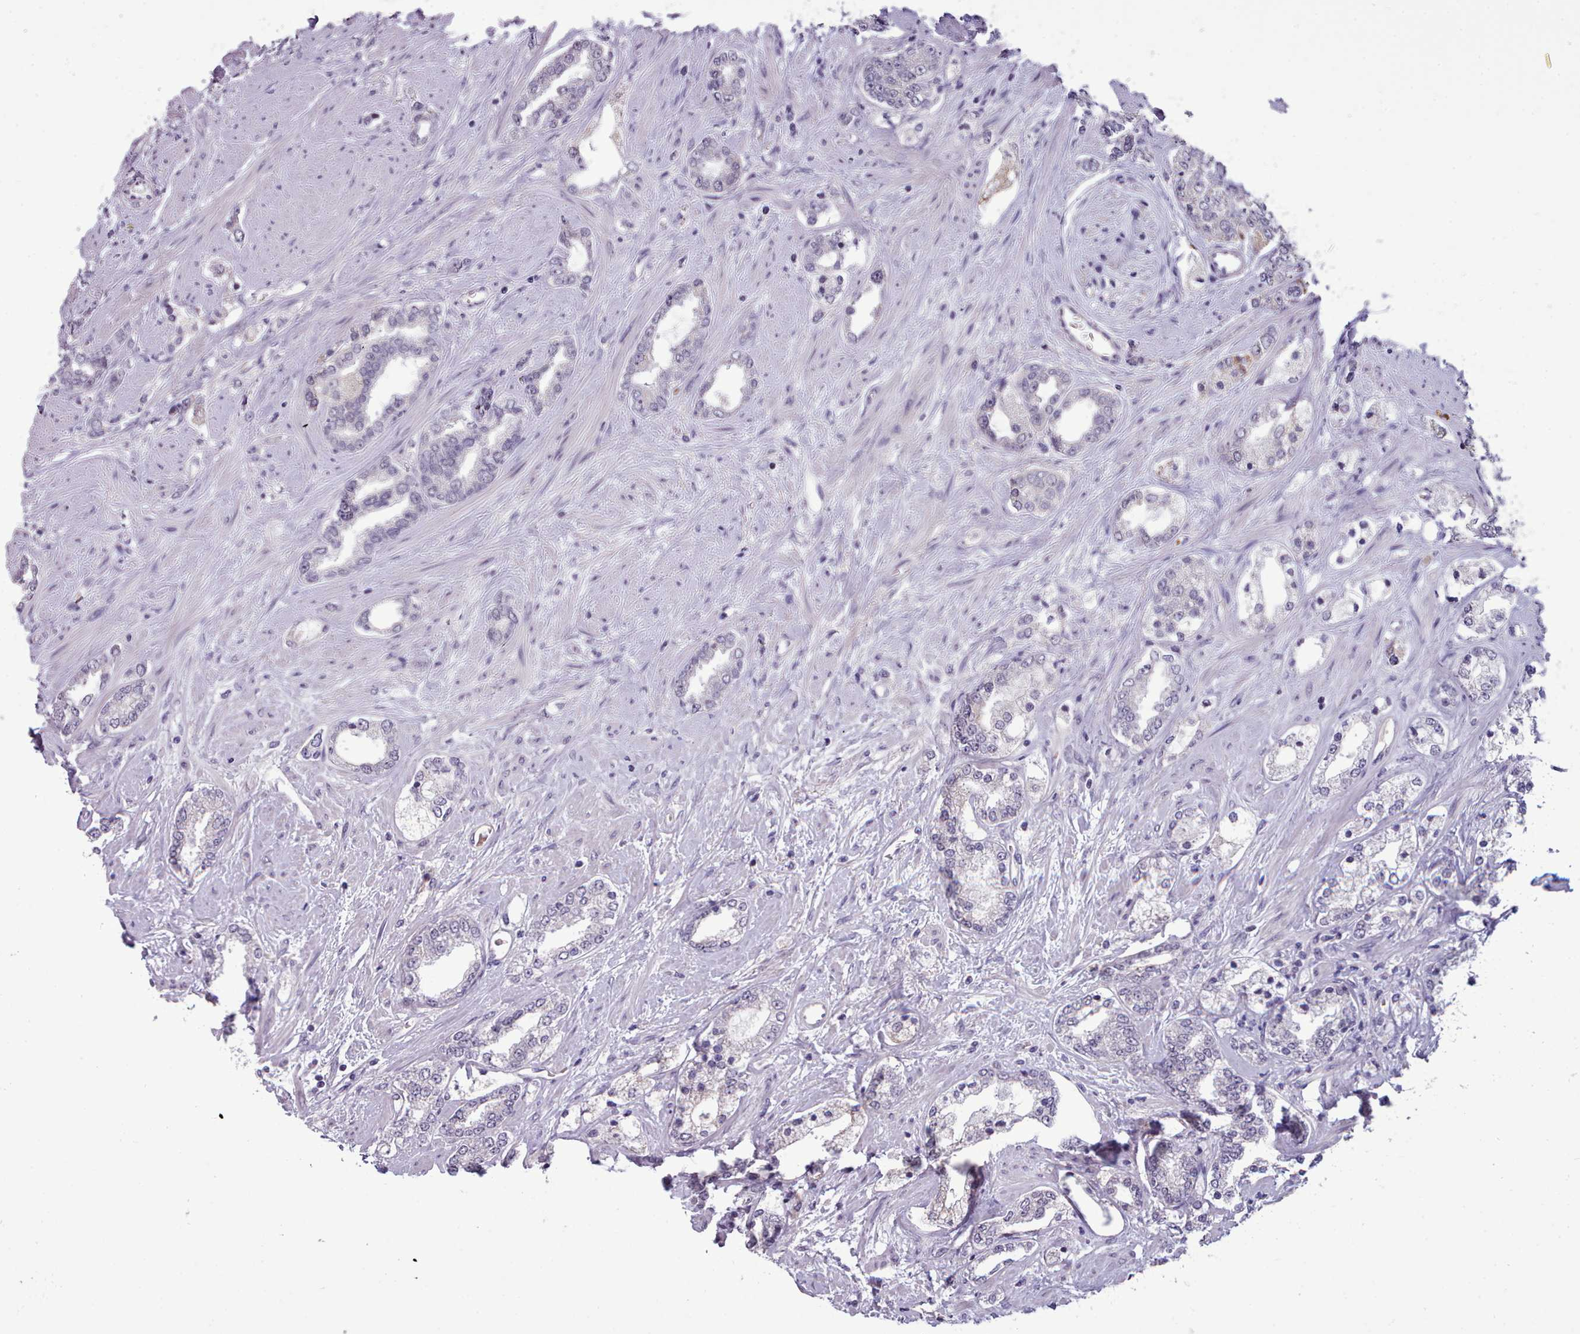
{"staining": {"intensity": "weak", "quantity": "<25%", "location": "cytoplasmic/membranous"}, "tissue": "prostate cancer", "cell_type": "Tumor cells", "image_type": "cancer", "snomed": [{"axis": "morphology", "description": "Adenocarcinoma, High grade"}, {"axis": "topography", "description": "Prostate"}], "caption": "A micrograph of prostate cancer stained for a protein shows no brown staining in tumor cells.", "gene": "KCTD16", "patient": {"sex": "male", "age": 64}}